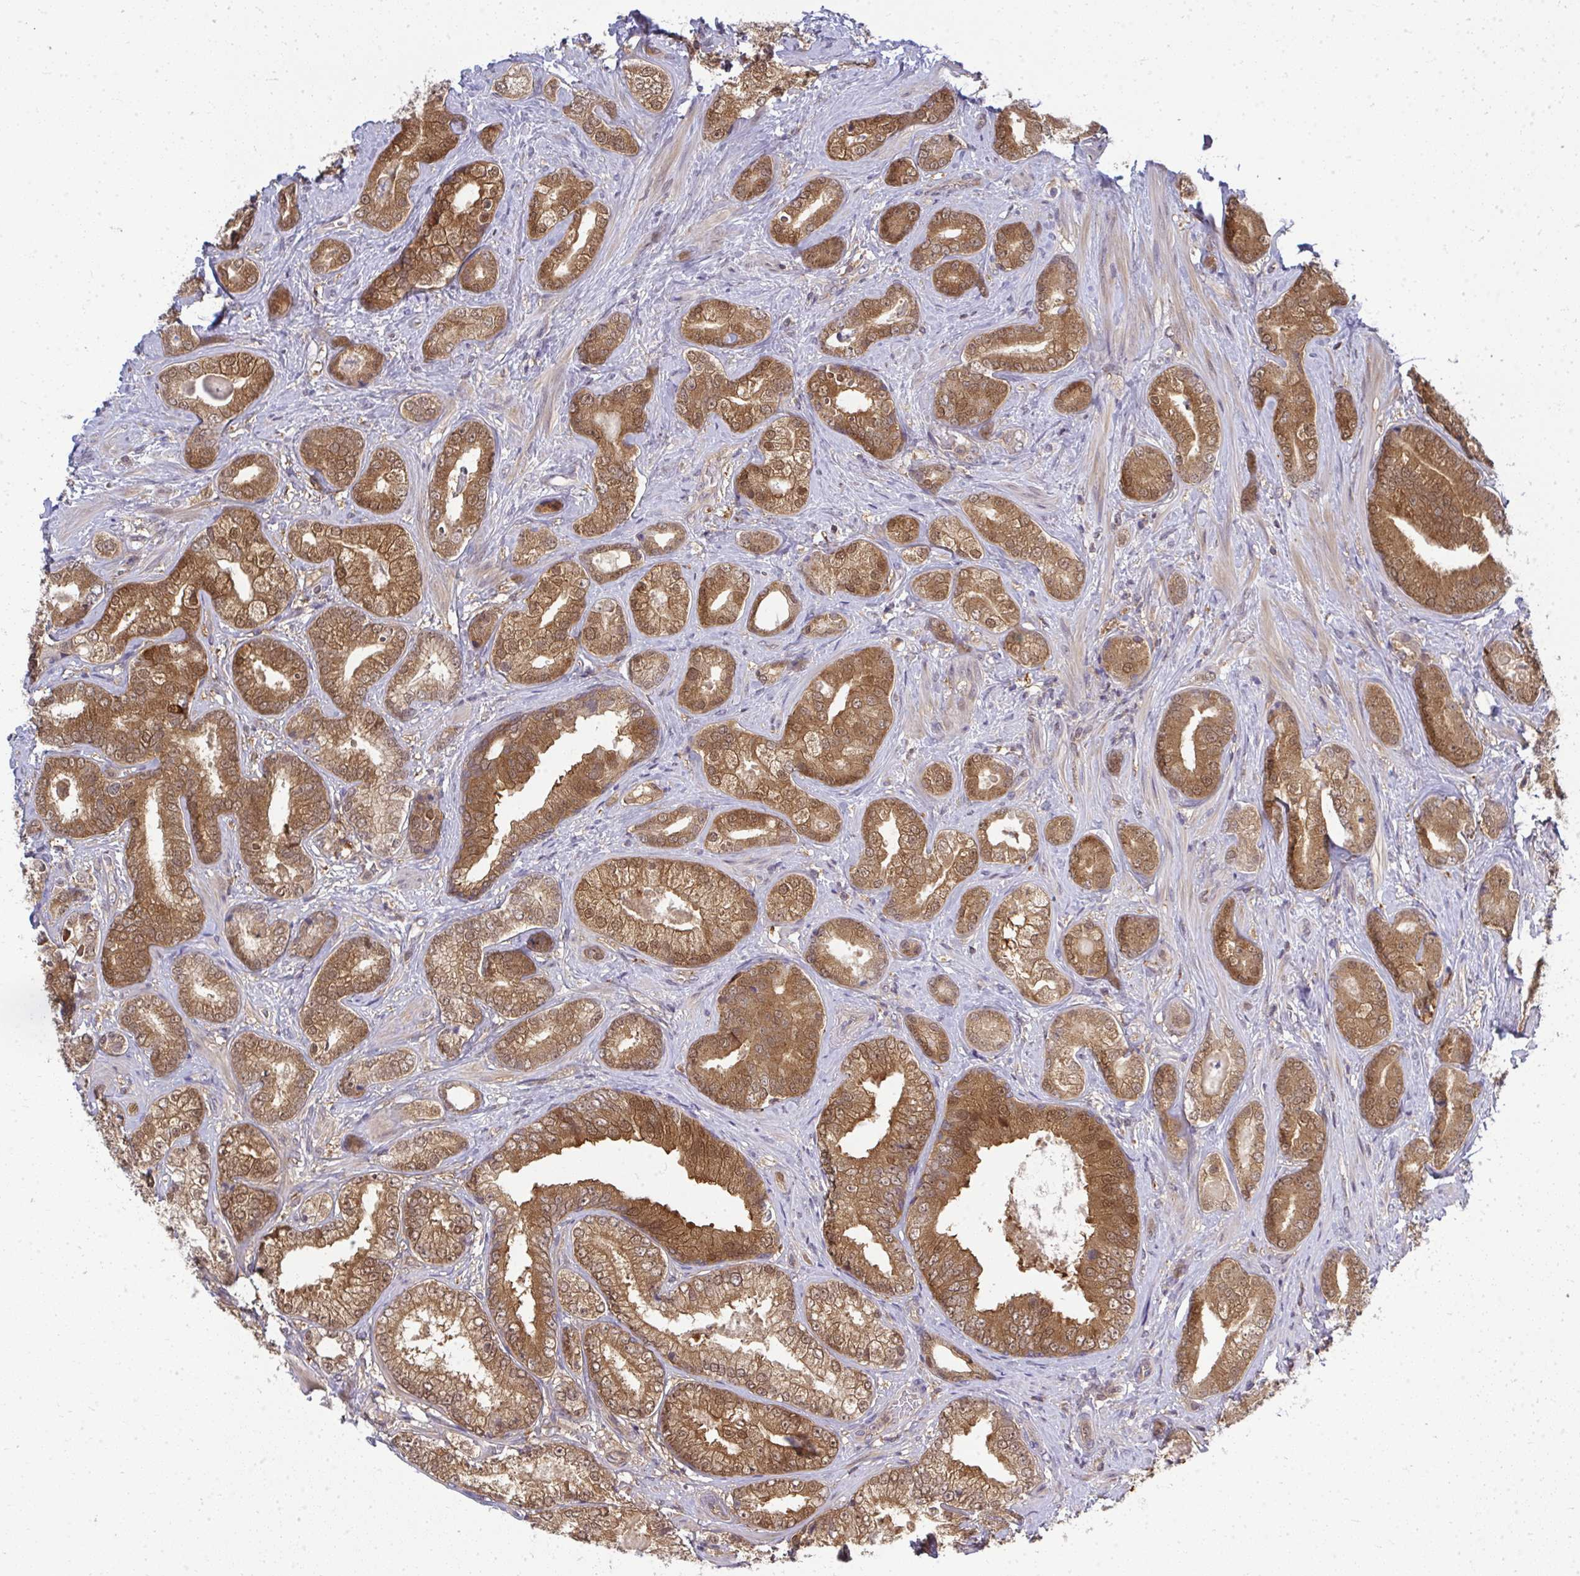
{"staining": {"intensity": "moderate", "quantity": ">75%", "location": "cytoplasmic/membranous"}, "tissue": "prostate cancer", "cell_type": "Tumor cells", "image_type": "cancer", "snomed": [{"axis": "morphology", "description": "Adenocarcinoma, High grade"}, {"axis": "topography", "description": "Prostate"}], "caption": "This photomicrograph displays immunohistochemistry (IHC) staining of prostate adenocarcinoma (high-grade), with medium moderate cytoplasmic/membranous staining in approximately >75% of tumor cells.", "gene": "HDHD2", "patient": {"sex": "male", "age": 62}}